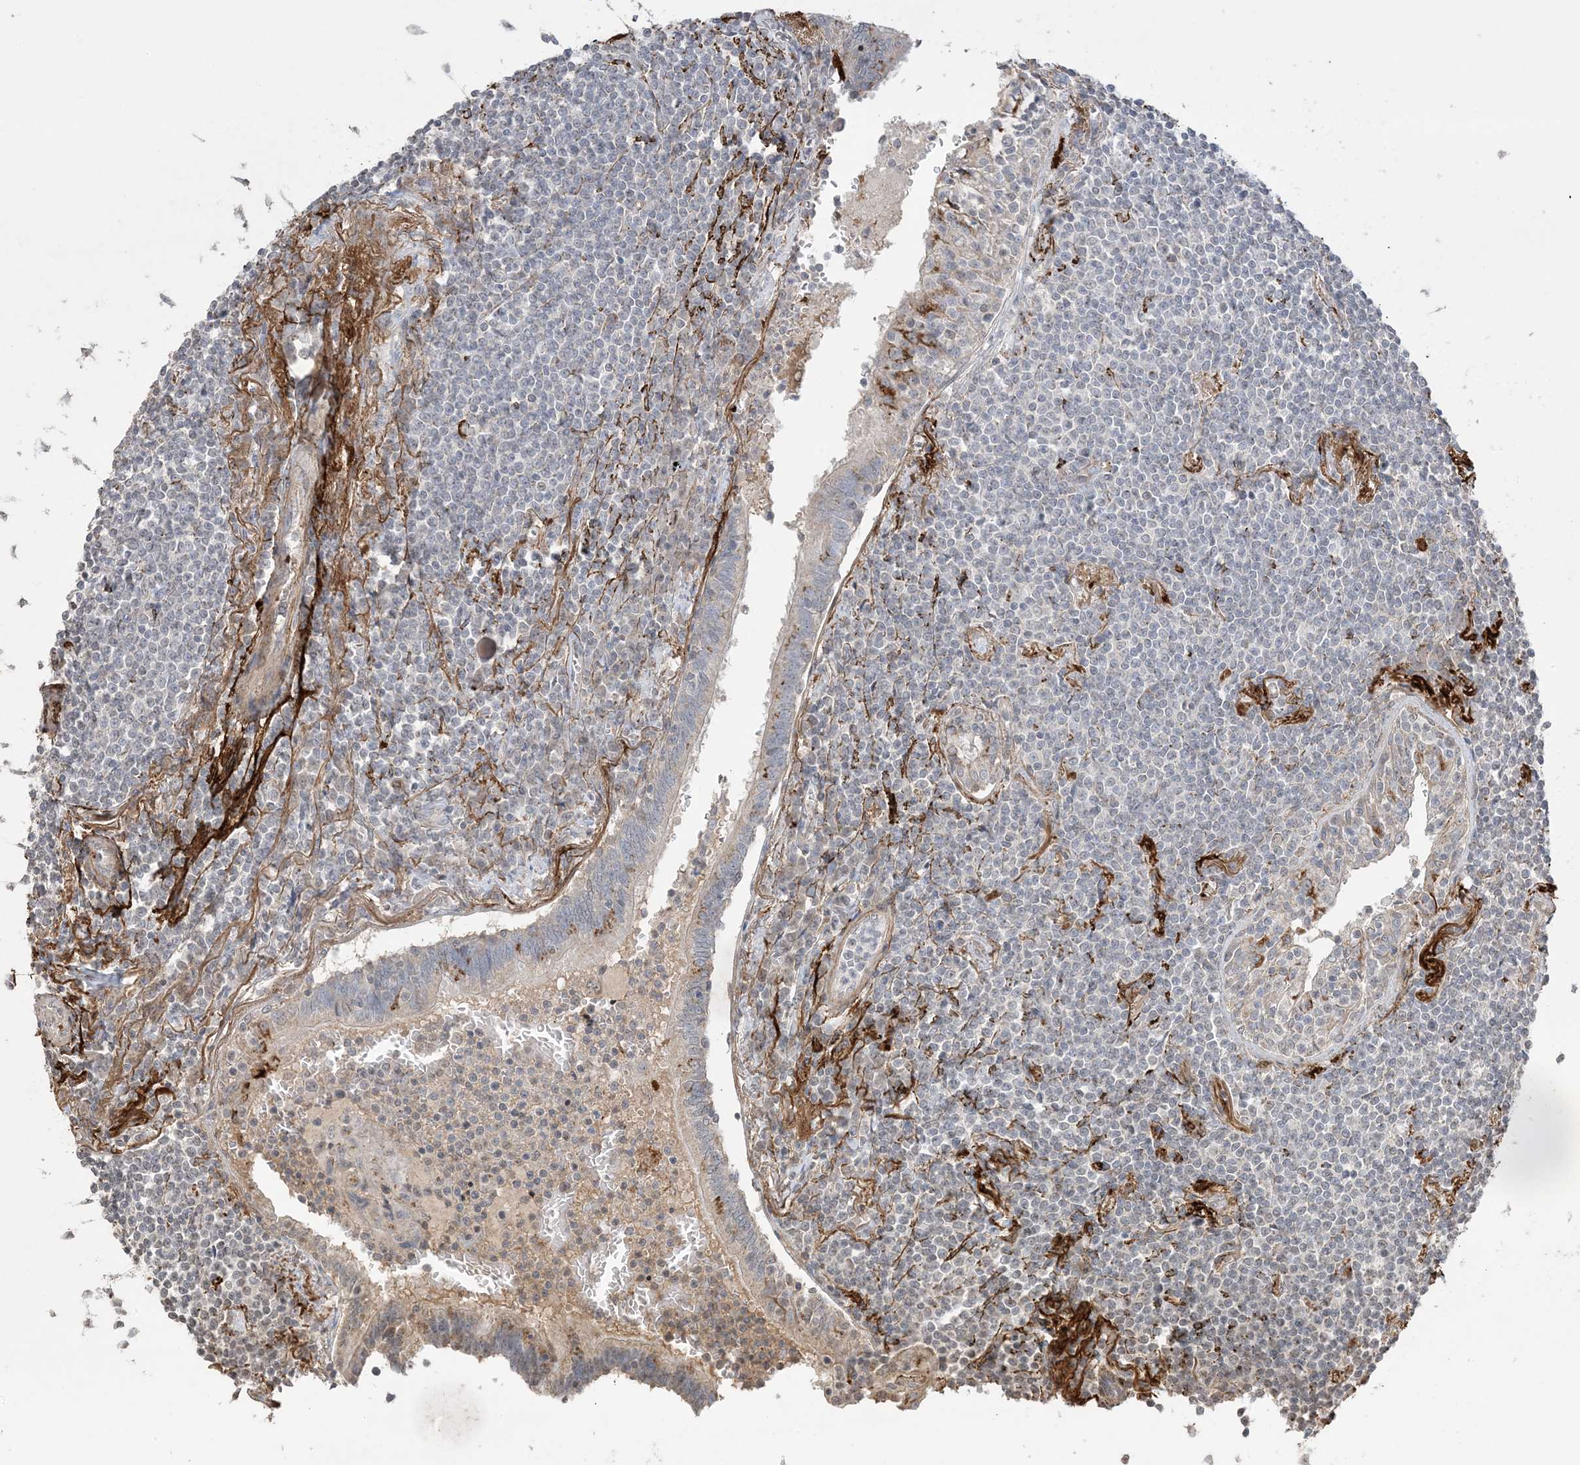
{"staining": {"intensity": "negative", "quantity": "none", "location": "none"}, "tissue": "lymphoma", "cell_type": "Tumor cells", "image_type": "cancer", "snomed": [{"axis": "morphology", "description": "Malignant lymphoma, non-Hodgkin's type, Low grade"}, {"axis": "topography", "description": "Lung"}], "caption": "Low-grade malignant lymphoma, non-Hodgkin's type stained for a protein using IHC demonstrates no positivity tumor cells.", "gene": "XRN1", "patient": {"sex": "female", "age": 71}}